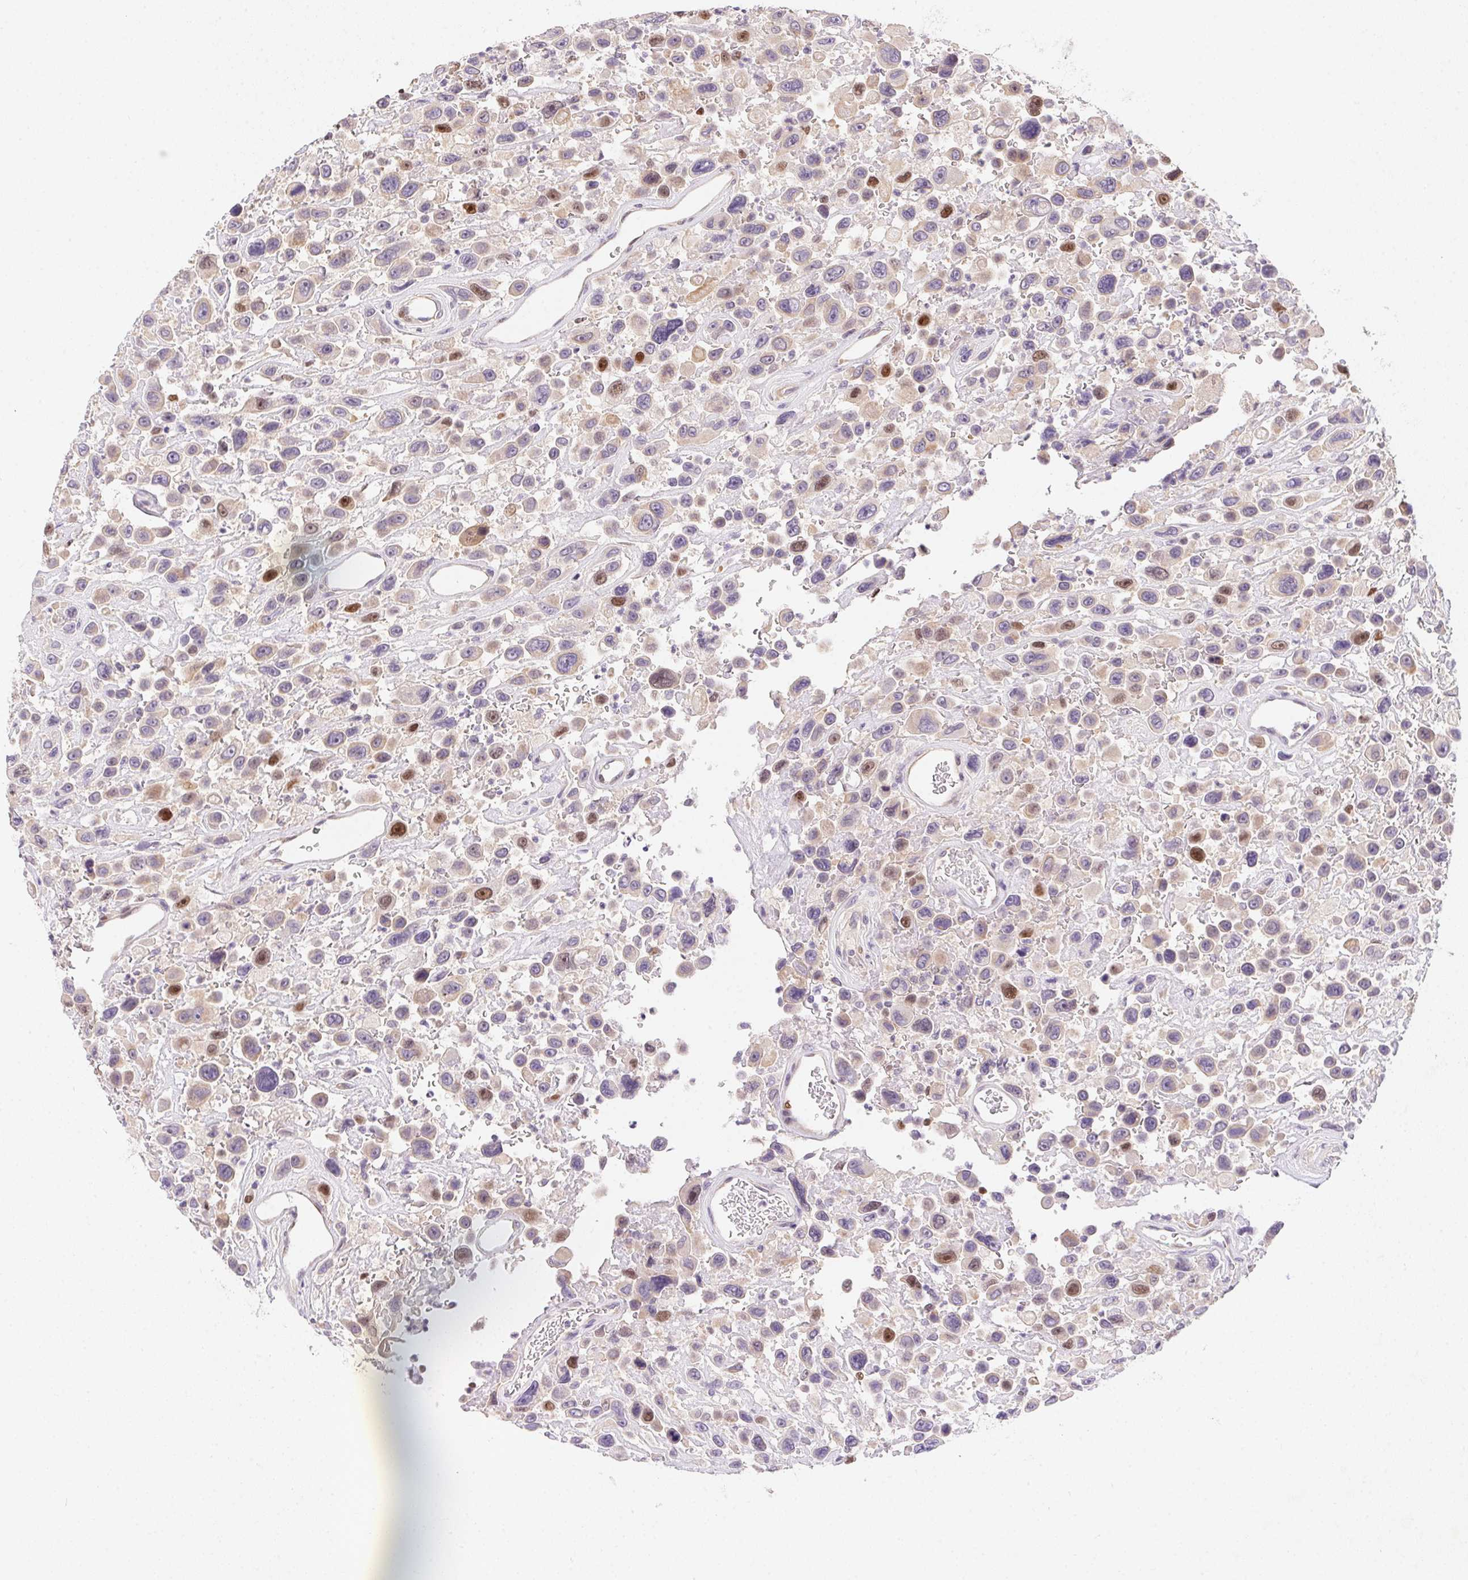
{"staining": {"intensity": "moderate", "quantity": "<25%", "location": "nuclear"}, "tissue": "urothelial cancer", "cell_type": "Tumor cells", "image_type": "cancer", "snomed": [{"axis": "morphology", "description": "Urothelial carcinoma, High grade"}, {"axis": "topography", "description": "Urinary bladder"}], "caption": "Human urothelial cancer stained for a protein (brown) exhibits moderate nuclear positive positivity in approximately <25% of tumor cells.", "gene": "HELLS", "patient": {"sex": "male", "age": 53}}